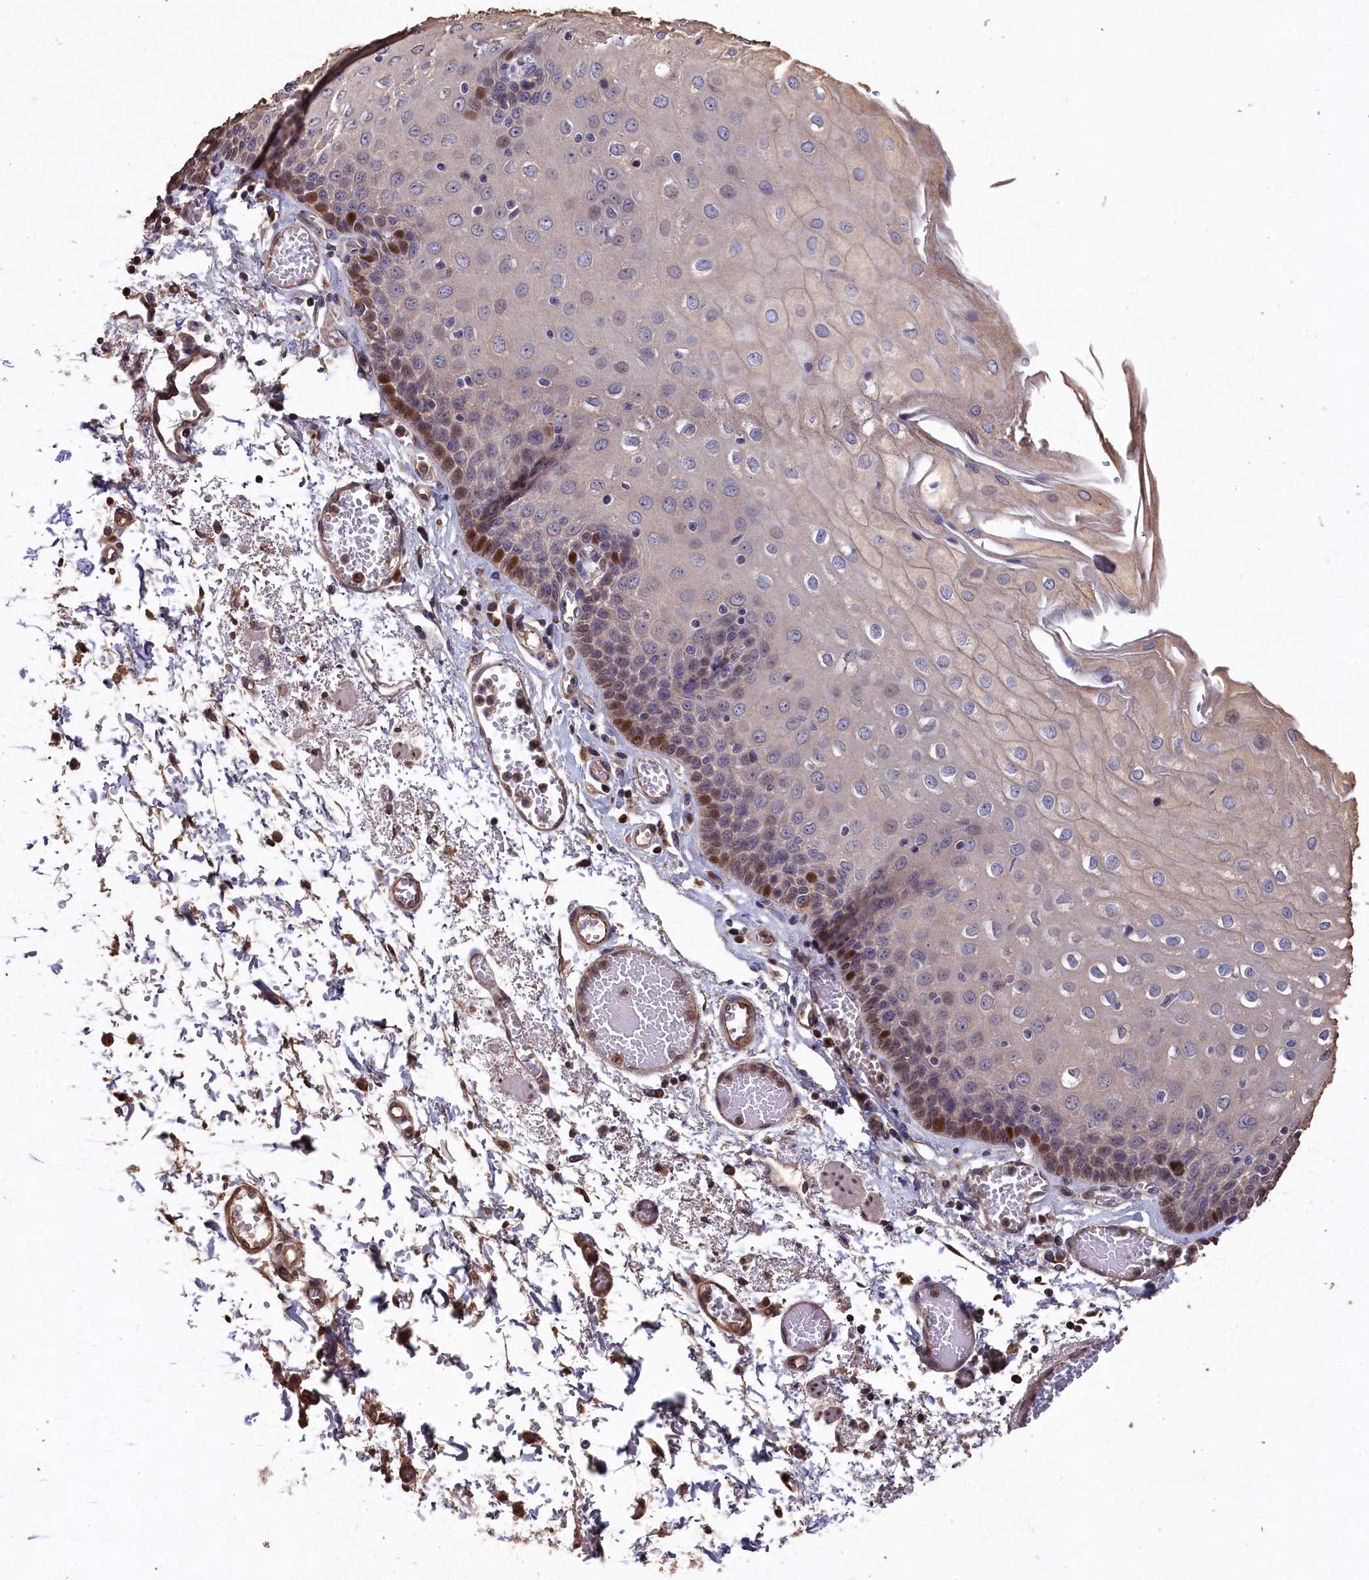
{"staining": {"intensity": "moderate", "quantity": "<25%", "location": "nuclear"}, "tissue": "esophagus", "cell_type": "Squamous epithelial cells", "image_type": "normal", "snomed": [{"axis": "morphology", "description": "Normal tissue, NOS"}, {"axis": "topography", "description": "Esophagus"}], "caption": "A high-resolution micrograph shows IHC staining of normal esophagus, which exhibits moderate nuclear staining in approximately <25% of squamous epithelial cells. Nuclei are stained in blue.", "gene": "NAA60", "patient": {"sex": "male", "age": 81}}